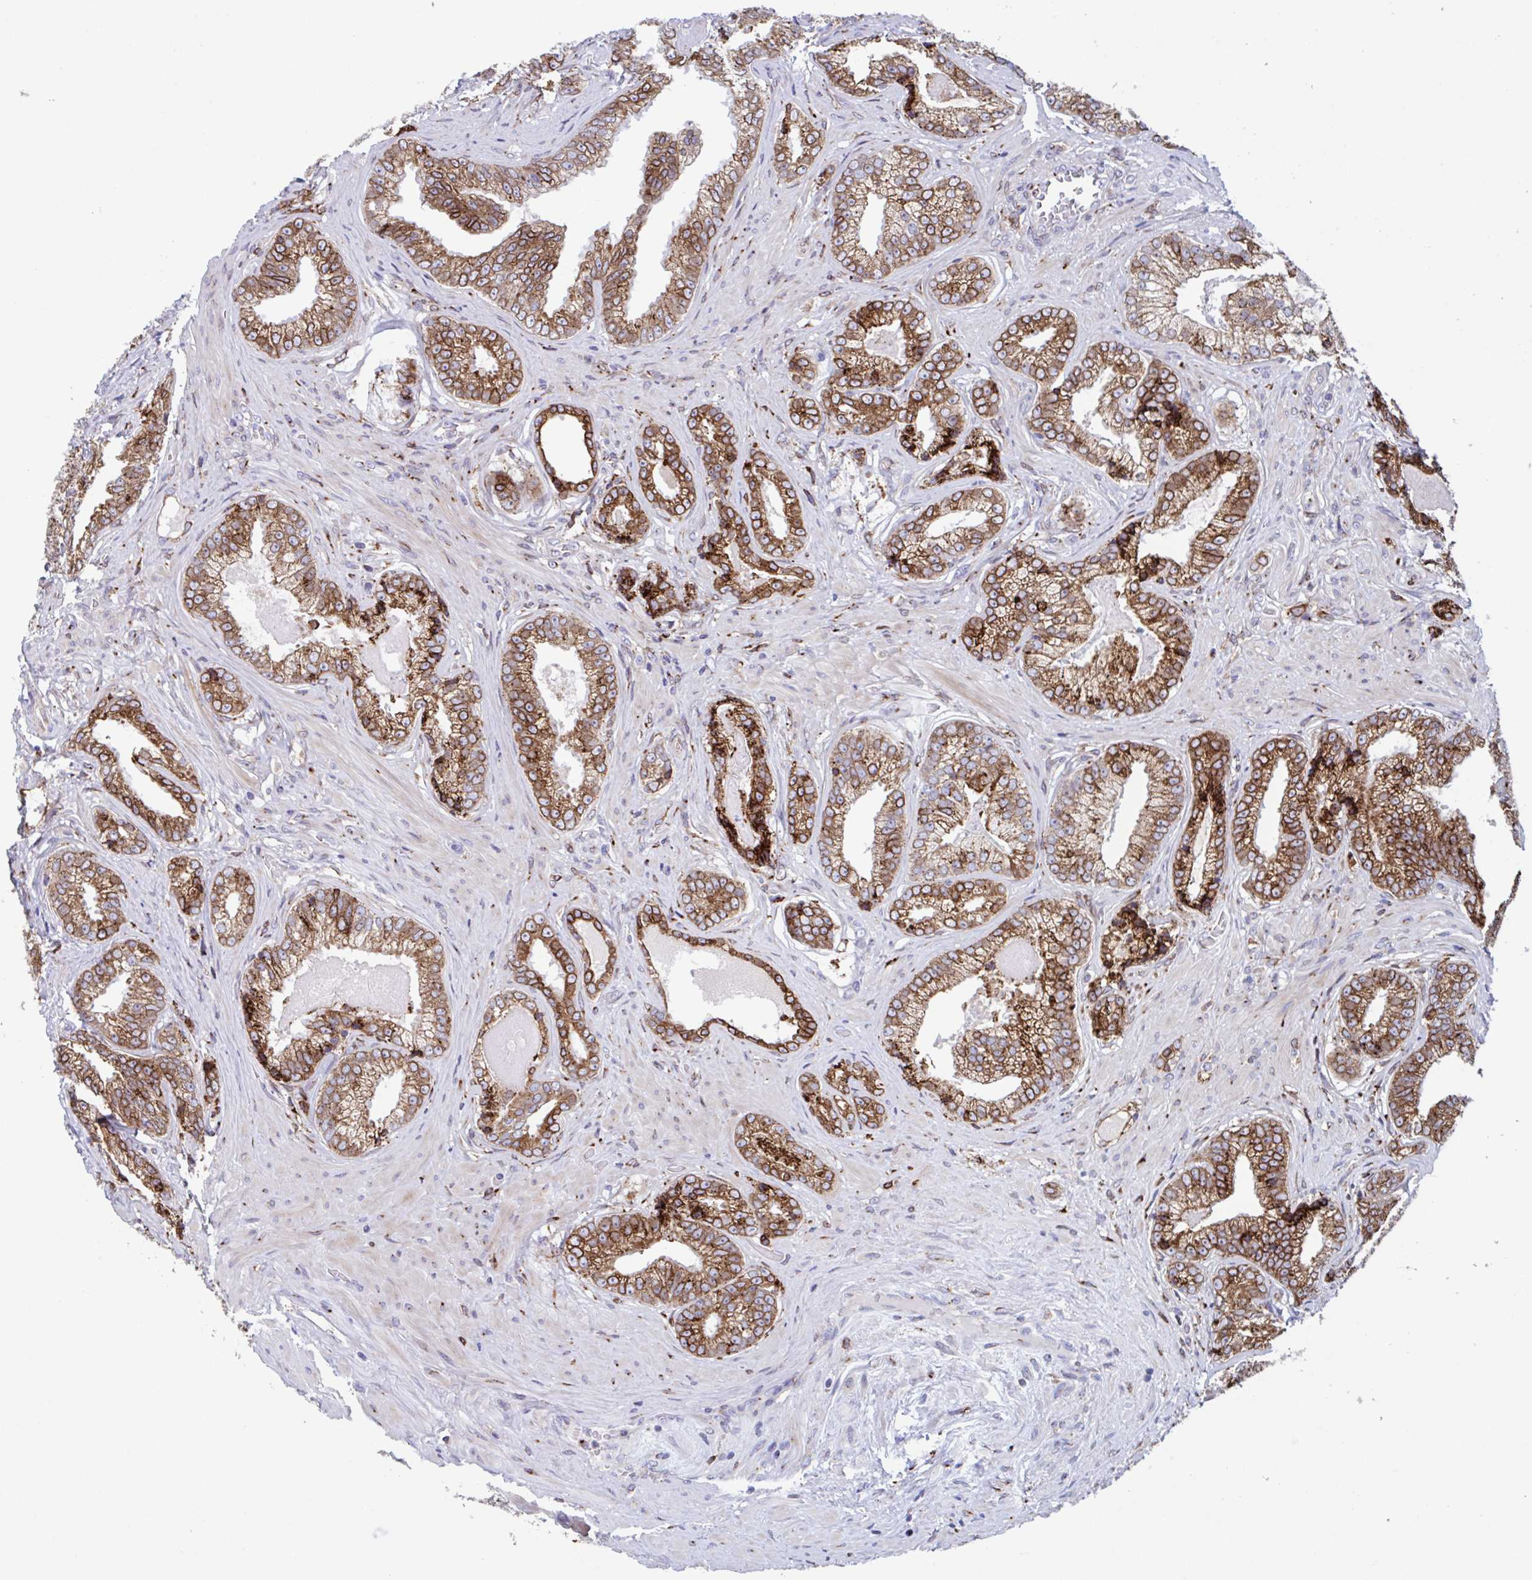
{"staining": {"intensity": "moderate", "quantity": ">75%", "location": "cytoplasmic/membranous"}, "tissue": "prostate cancer", "cell_type": "Tumor cells", "image_type": "cancer", "snomed": [{"axis": "morphology", "description": "Adenocarcinoma, Low grade"}, {"axis": "topography", "description": "Prostate"}], "caption": "Prostate cancer tissue exhibits moderate cytoplasmic/membranous expression in approximately >75% of tumor cells (IHC, brightfield microscopy, high magnification).", "gene": "RFK", "patient": {"sex": "male", "age": 61}}